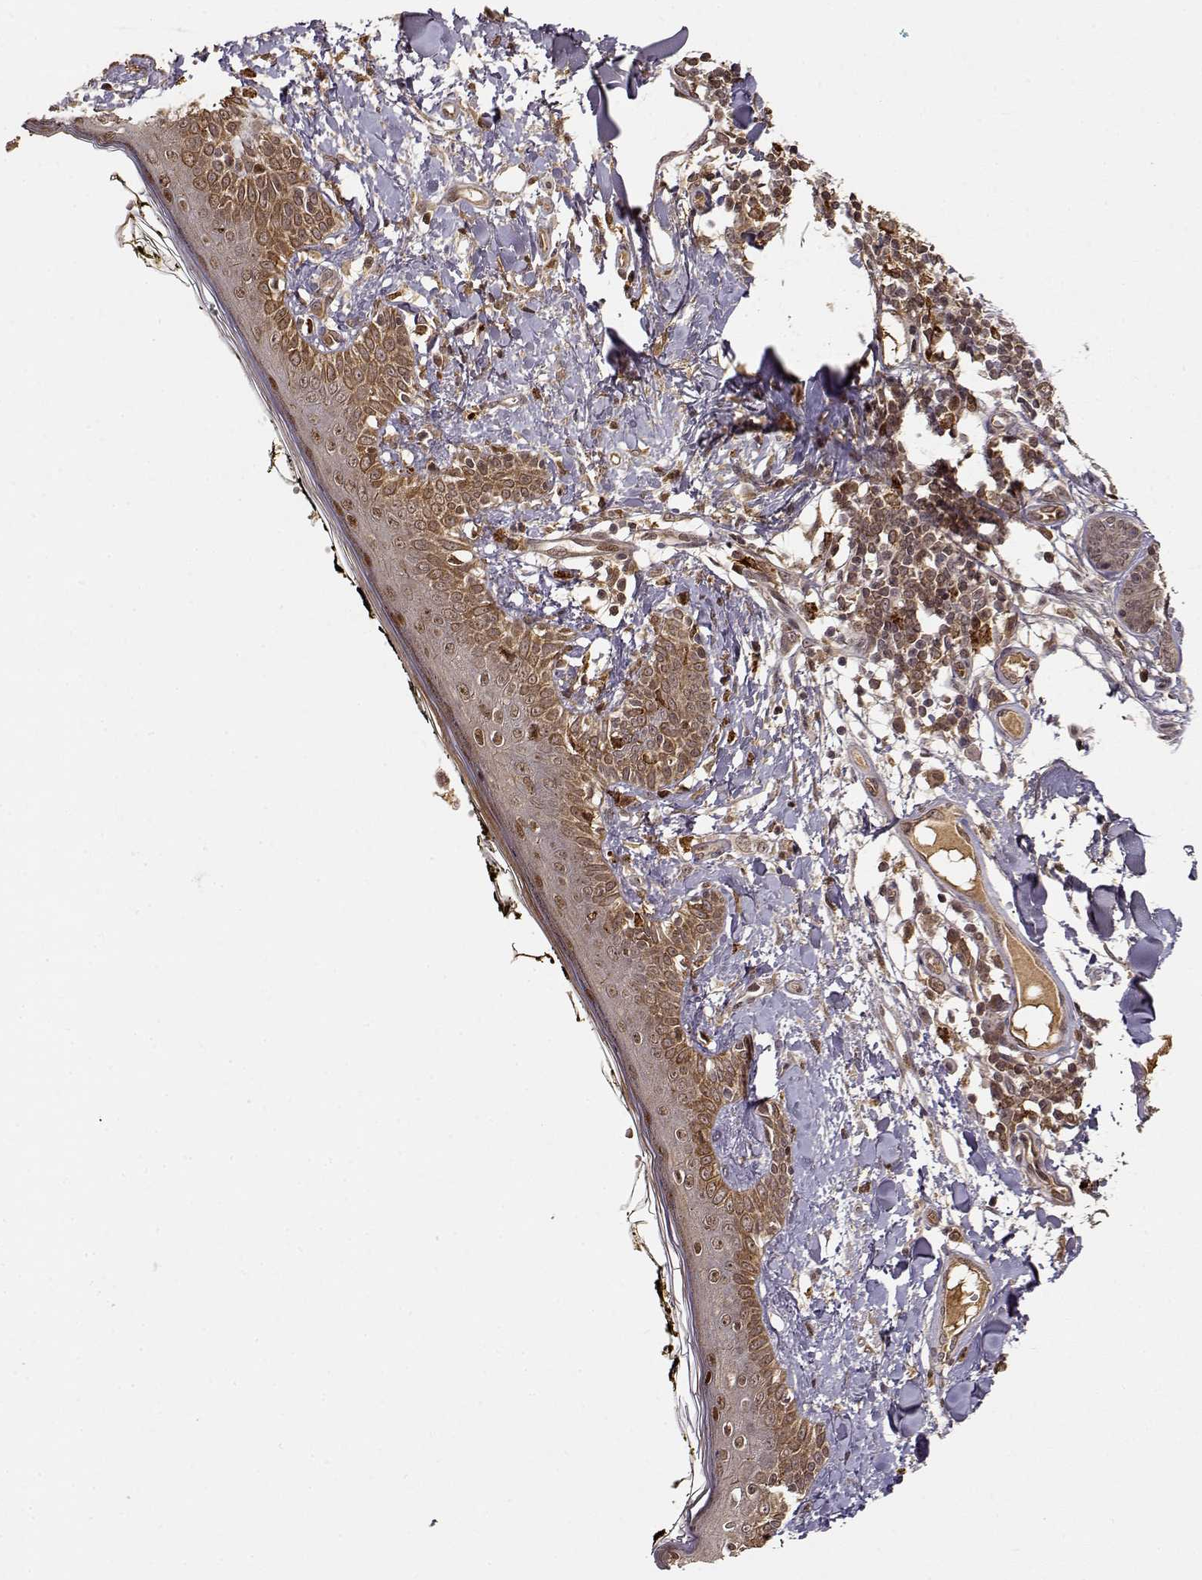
{"staining": {"intensity": "moderate", "quantity": "25%-75%", "location": "cytoplasmic/membranous,nuclear"}, "tissue": "skin", "cell_type": "Fibroblasts", "image_type": "normal", "snomed": [{"axis": "morphology", "description": "Normal tissue, NOS"}, {"axis": "topography", "description": "Skin"}], "caption": "A micrograph showing moderate cytoplasmic/membranous,nuclear positivity in about 25%-75% of fibroblasts in unremarkable skin, as visualized by brown immunohistochemical staining.", "gene": "MAEA", "patient": {"sex": "male", "age": 76}}